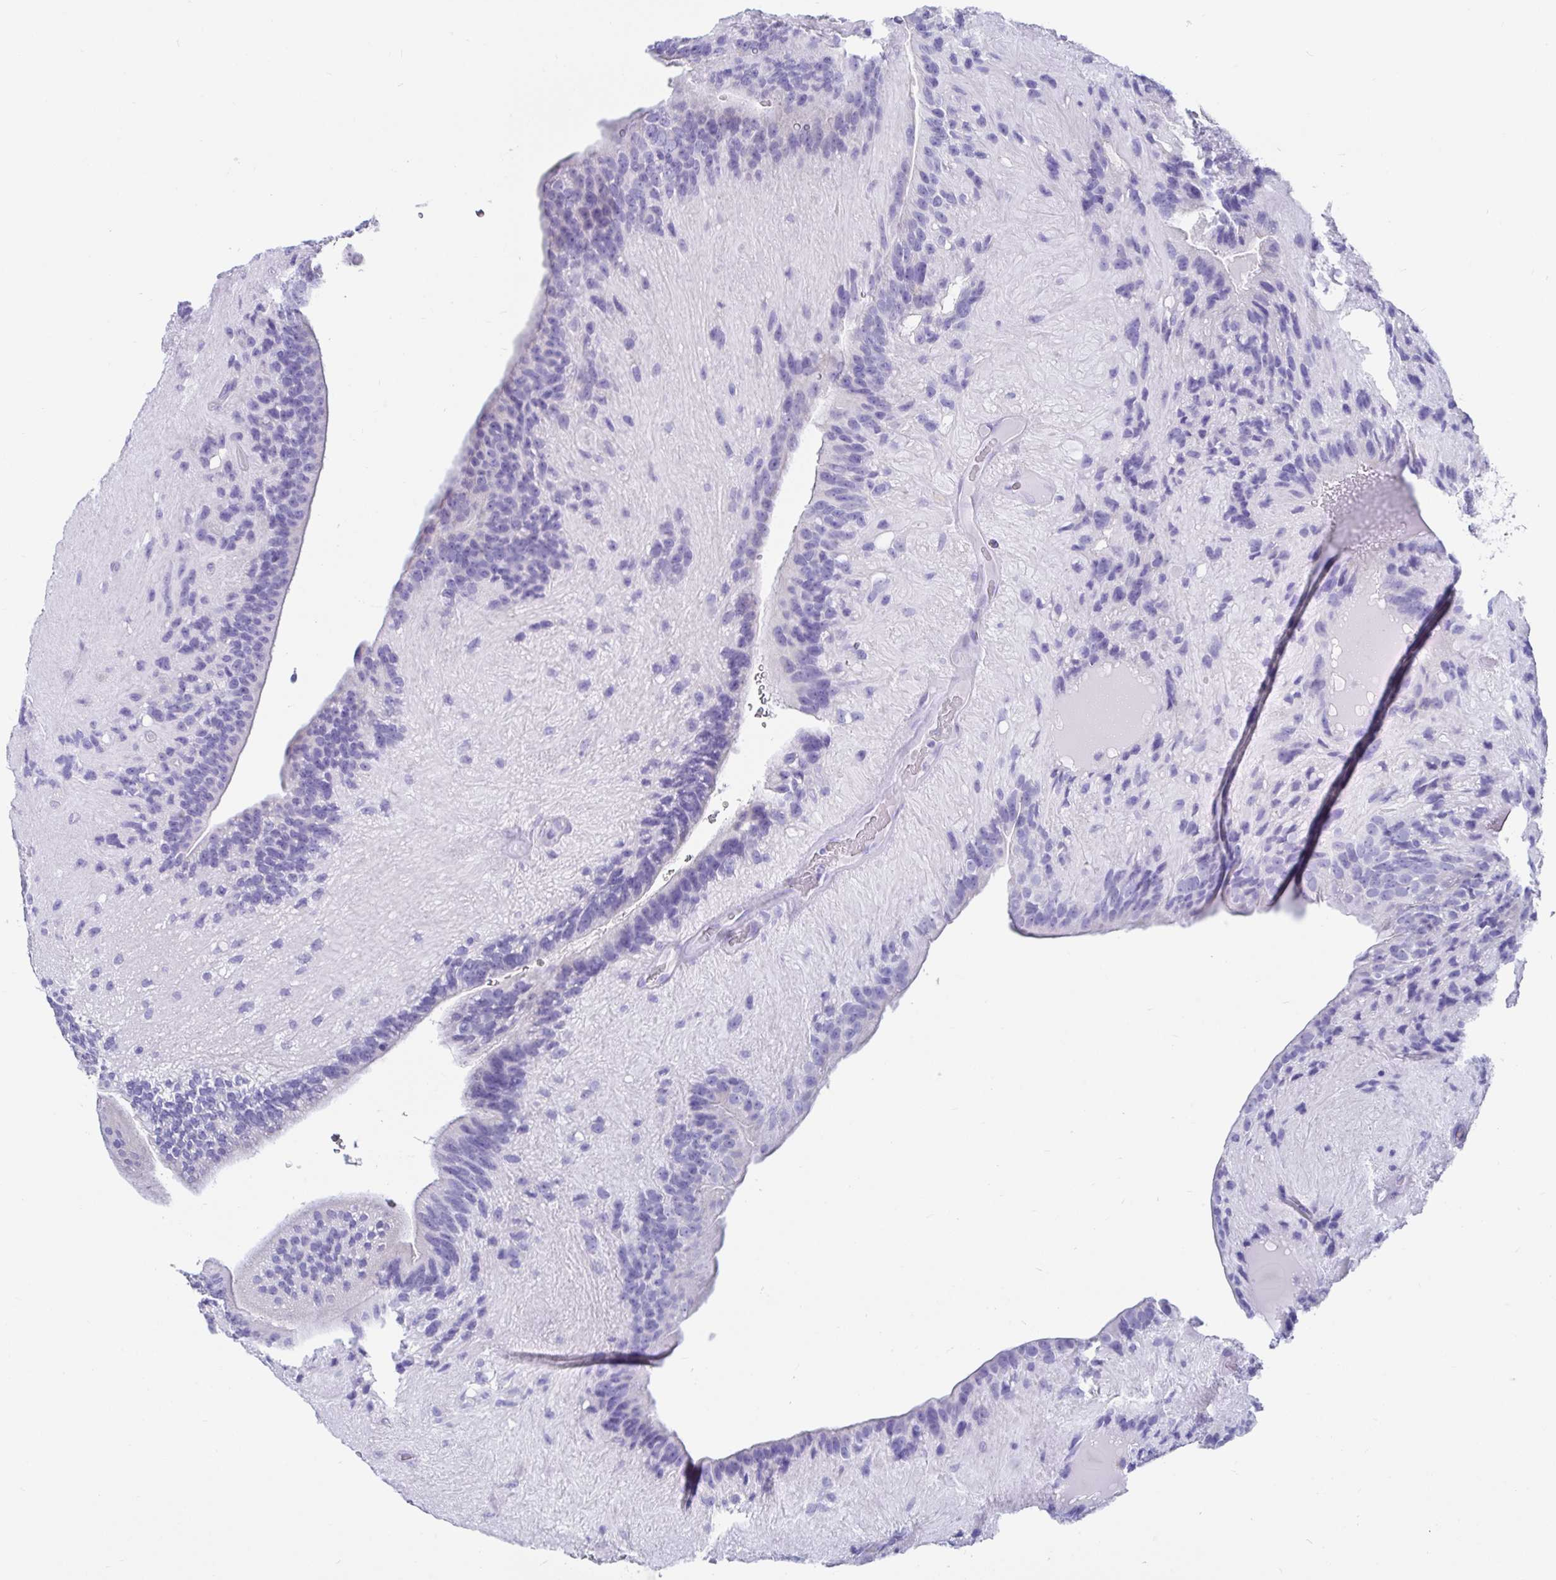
{"staining": {"intensity": "negative", "quantity": "none", "location": "none"}, "tissue": "glioma", "cell_type": "Tumor cells", "image_type": "cancer", "snomed": [{"axis": "morphology", "description": "Glioma, malignant, Low grade"}, {"axis": "topography", "description": "Brain"}], "caption": "Immunohistochemistry (IHC) of human glioma exhibits no positivity in tumor cells.", "gene": "ZPBP2", "patient": {"sex": "male", "age": 31}}